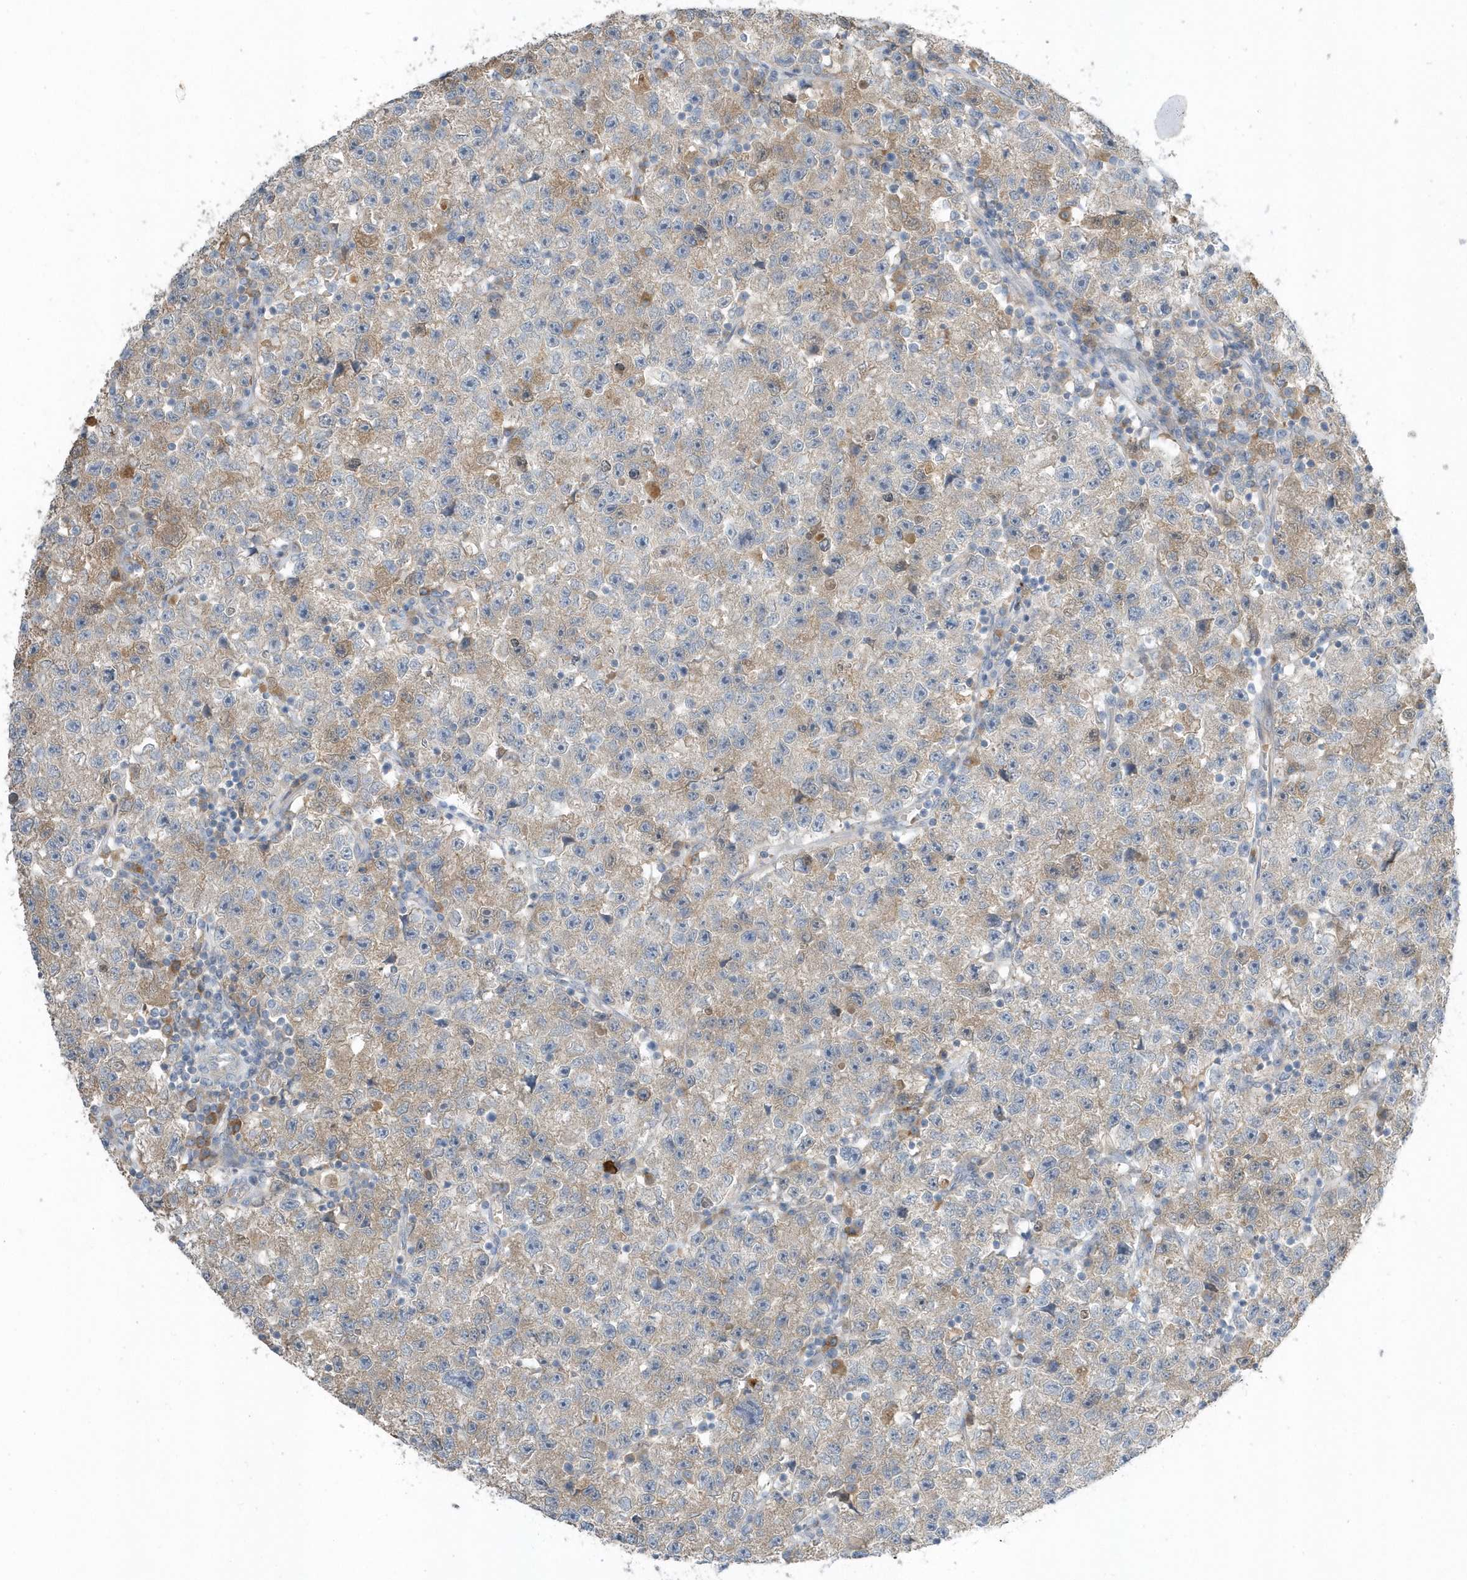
{"staining": {"intensity": "weak", "quantity": "25%-75%", "location": "cytoplasmic/membranous"}, "tissue": "testis cancer", "cell_type": "Tumor cells", "image_type": "cancer", "snomed": [{"axis": "morphology", "description": "Seminoma, NOS"}, {"axis": "topography", "description": "Testis"}], "caption": "A brown stain highlights weak cytoplasmic/membranous positivity of a protein in human testis seminoma tumor cells.", "gene": "USP53", "patient": {"sex": "male", "age": 22}}